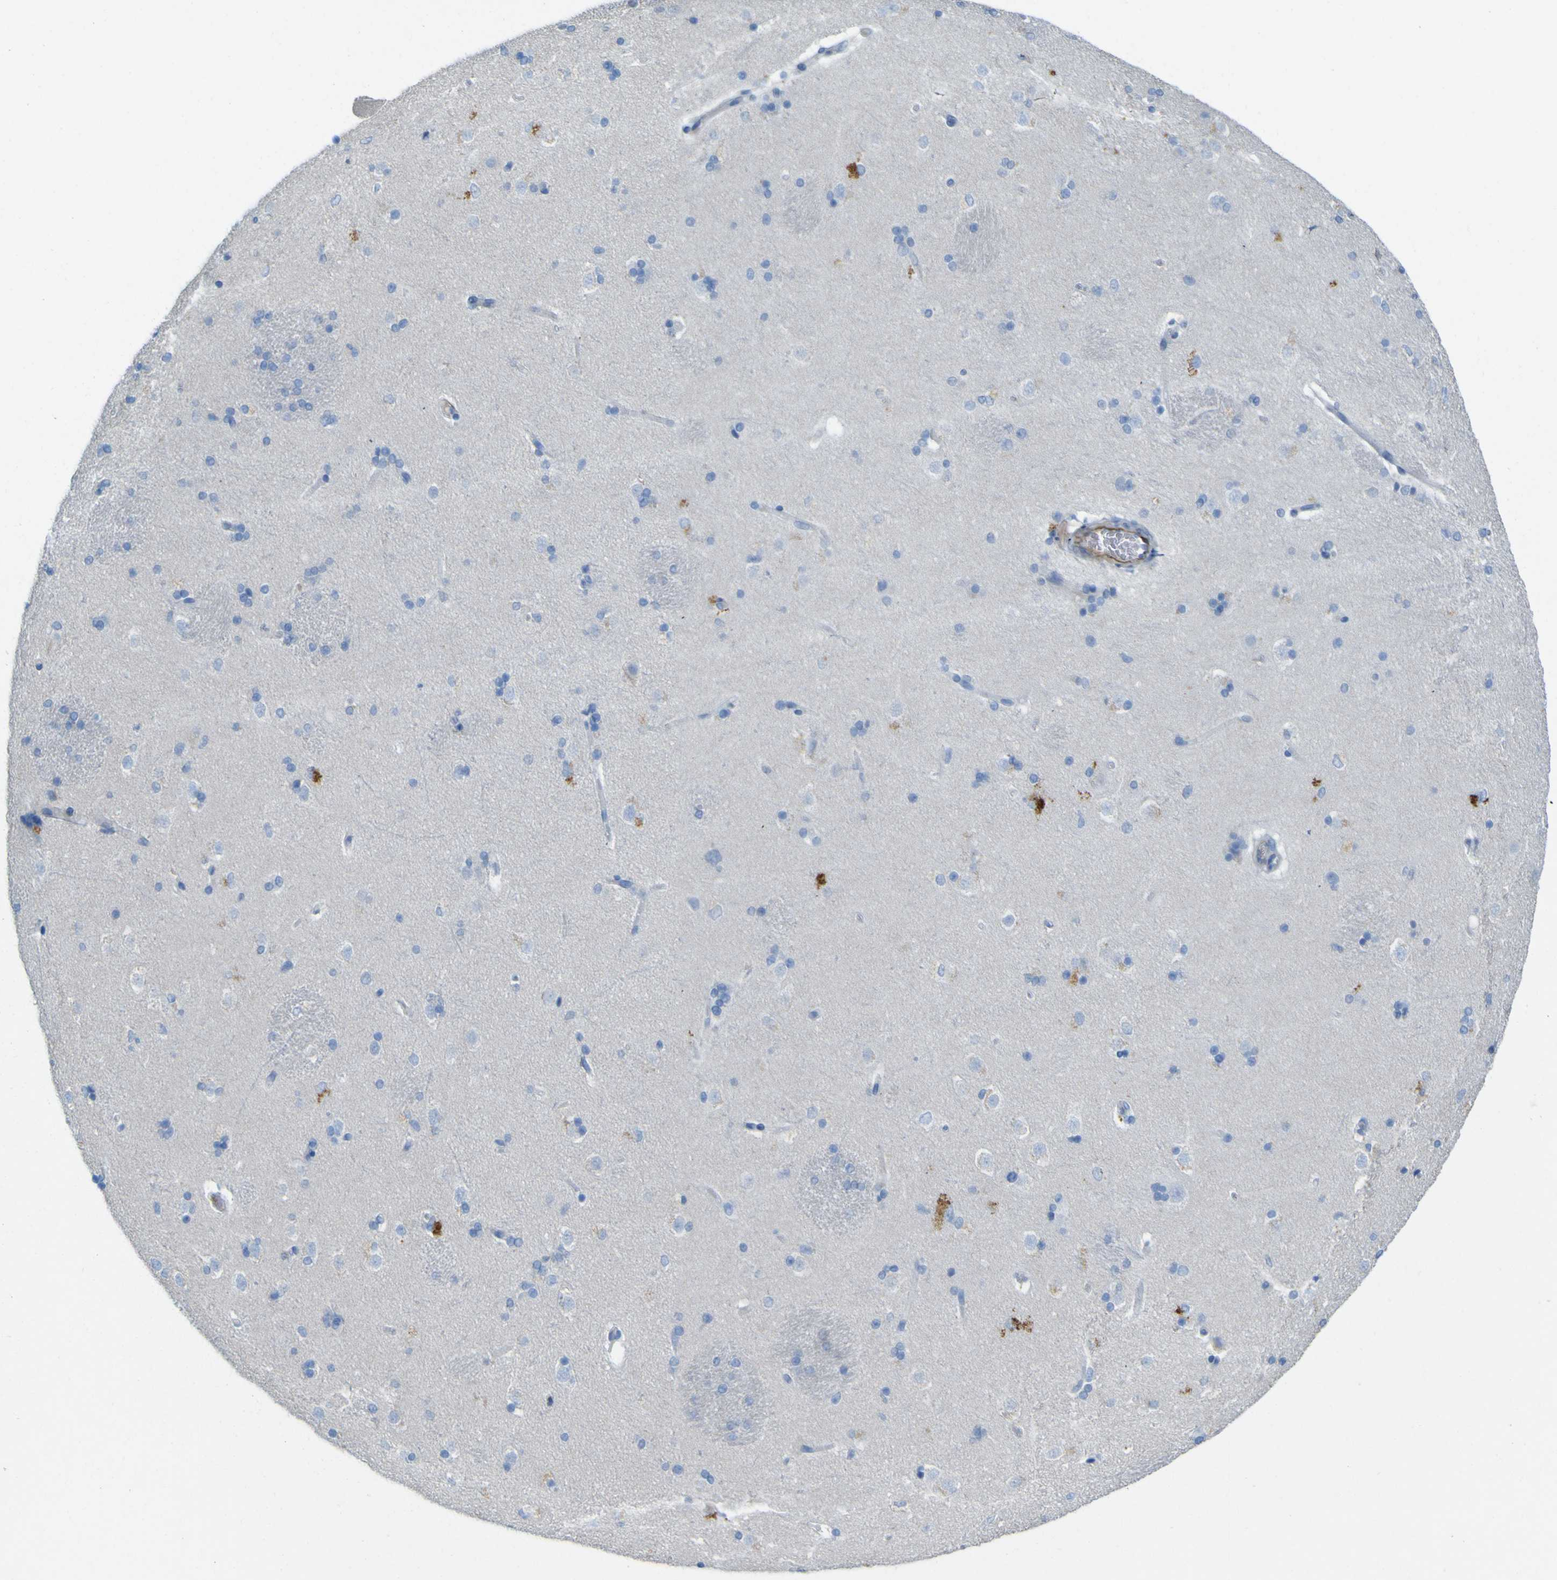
{"staining": {"intensity": "negative", "quantity": "none", "location": "none"}, "tissue": "caudate", "cell_type": "Glial cells", "image_type": "normal", "snomed": [{"axis": "morphology", "description": "Normal tissue, NOS"}, {"axis": "topography", "description": "Lateral ventricle wall"}], "caption": "Immunohistochemistry photomicrograph of normal caudate: human caudate stained with DAB (3,3'-diaminobenzidine) exhibits no significant protein staining in glial cells. Nuclei are stained in blue.", "gene": "CD93", "patient": {"sex": "female", "age": 19}}